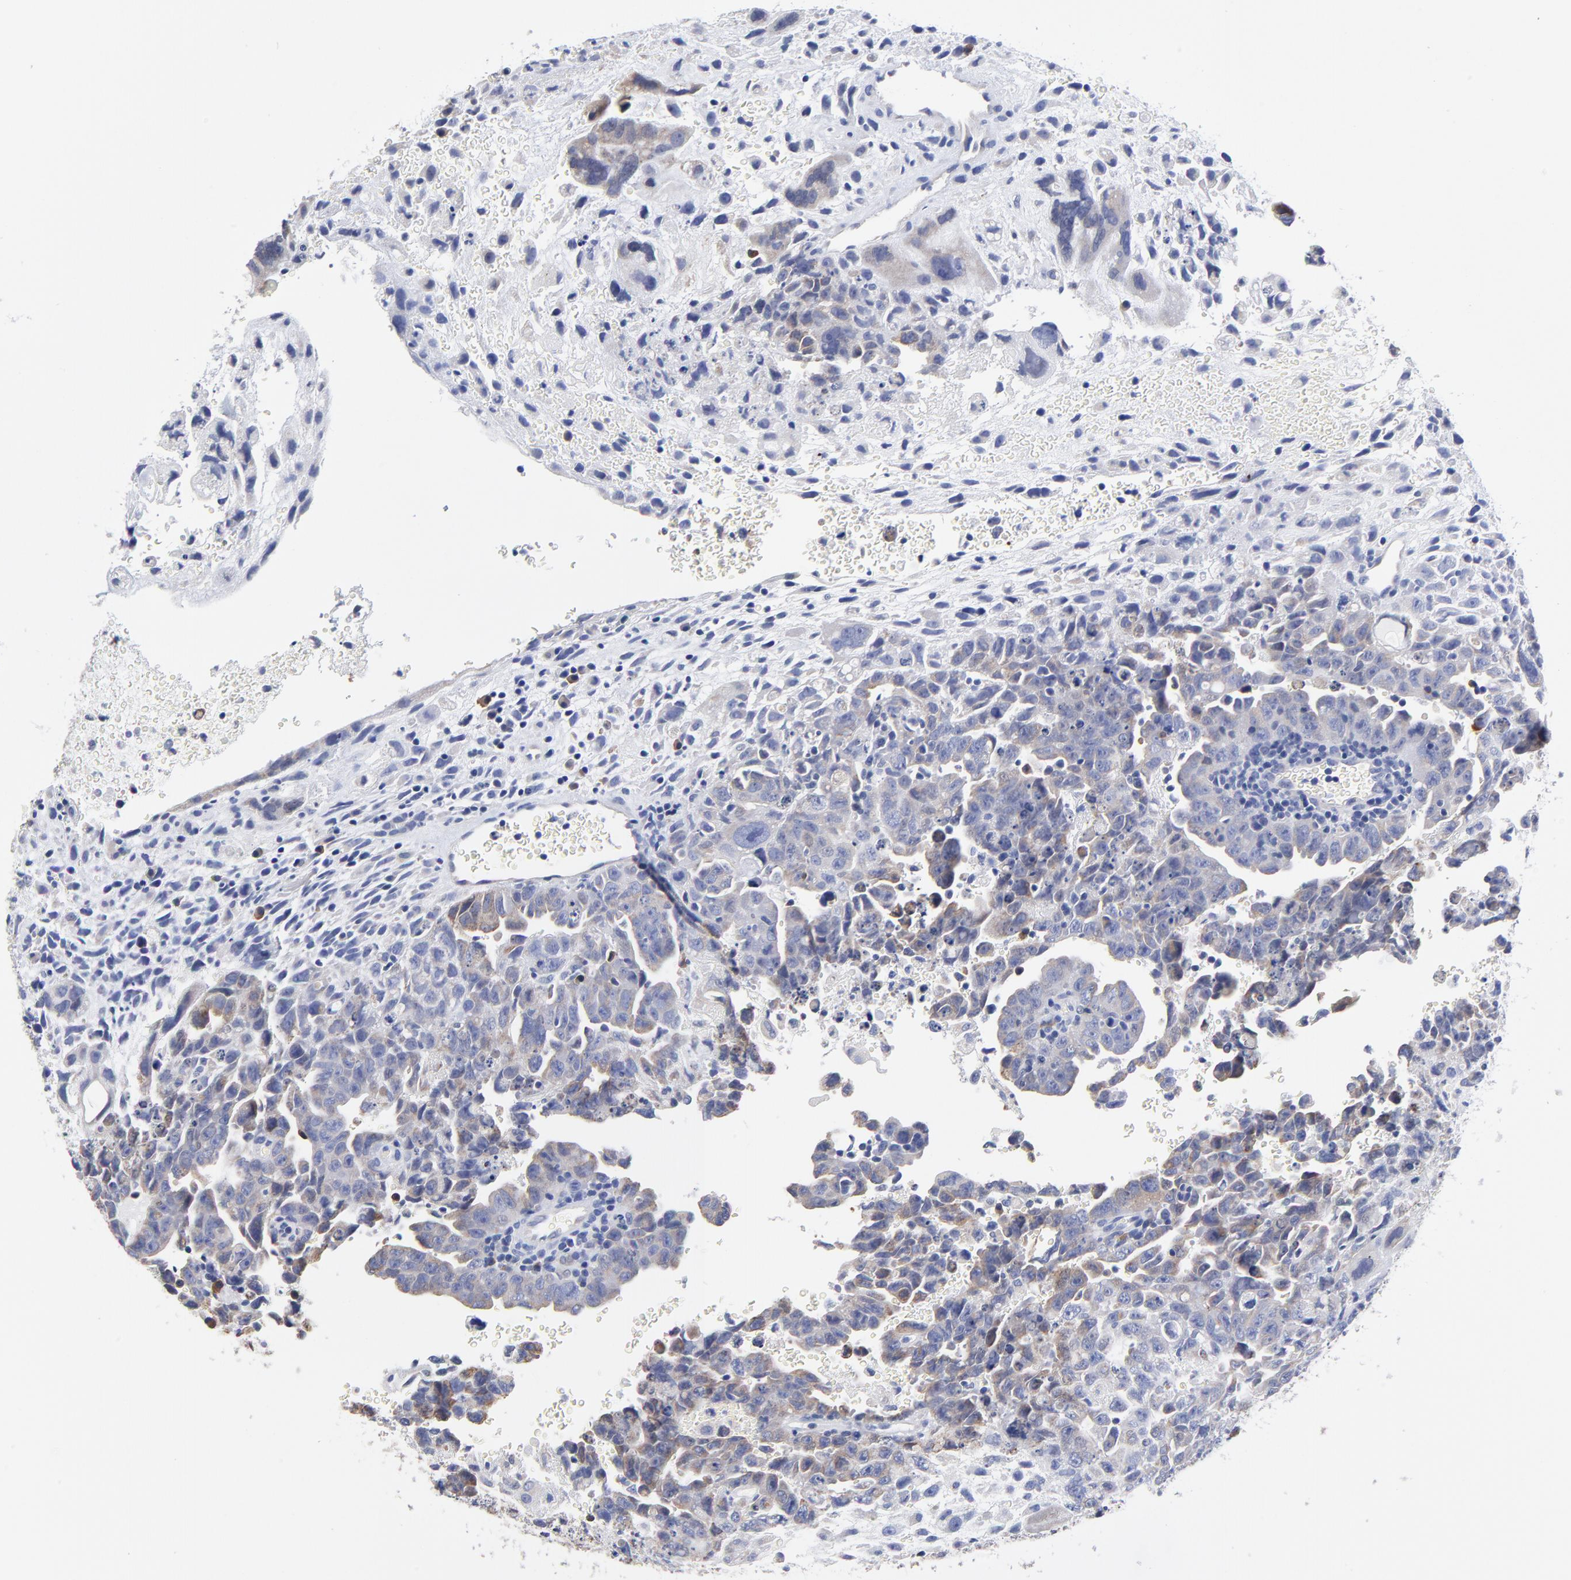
{"staining": {"intensity": "weak", "quantity": ">75%", "location": "cytoplasmic/membranous"}, "tissue": "testis cancer", "cell_type": "Tumor cells", "image_type": "cancer", "snomed": [{"axis": "morphology", "description": "Carcinoma, Embryonal, NOS"}, {"axis": "topography", "description": "Testis"}], "caption": "A photomicrograph of testis embryonal carcinoma stained for a protein displays weak cytoplasmic/membranous brown staining in tumor cells.", "gene": "LAX1", "patient": {"sex": "male", "age": 28}}